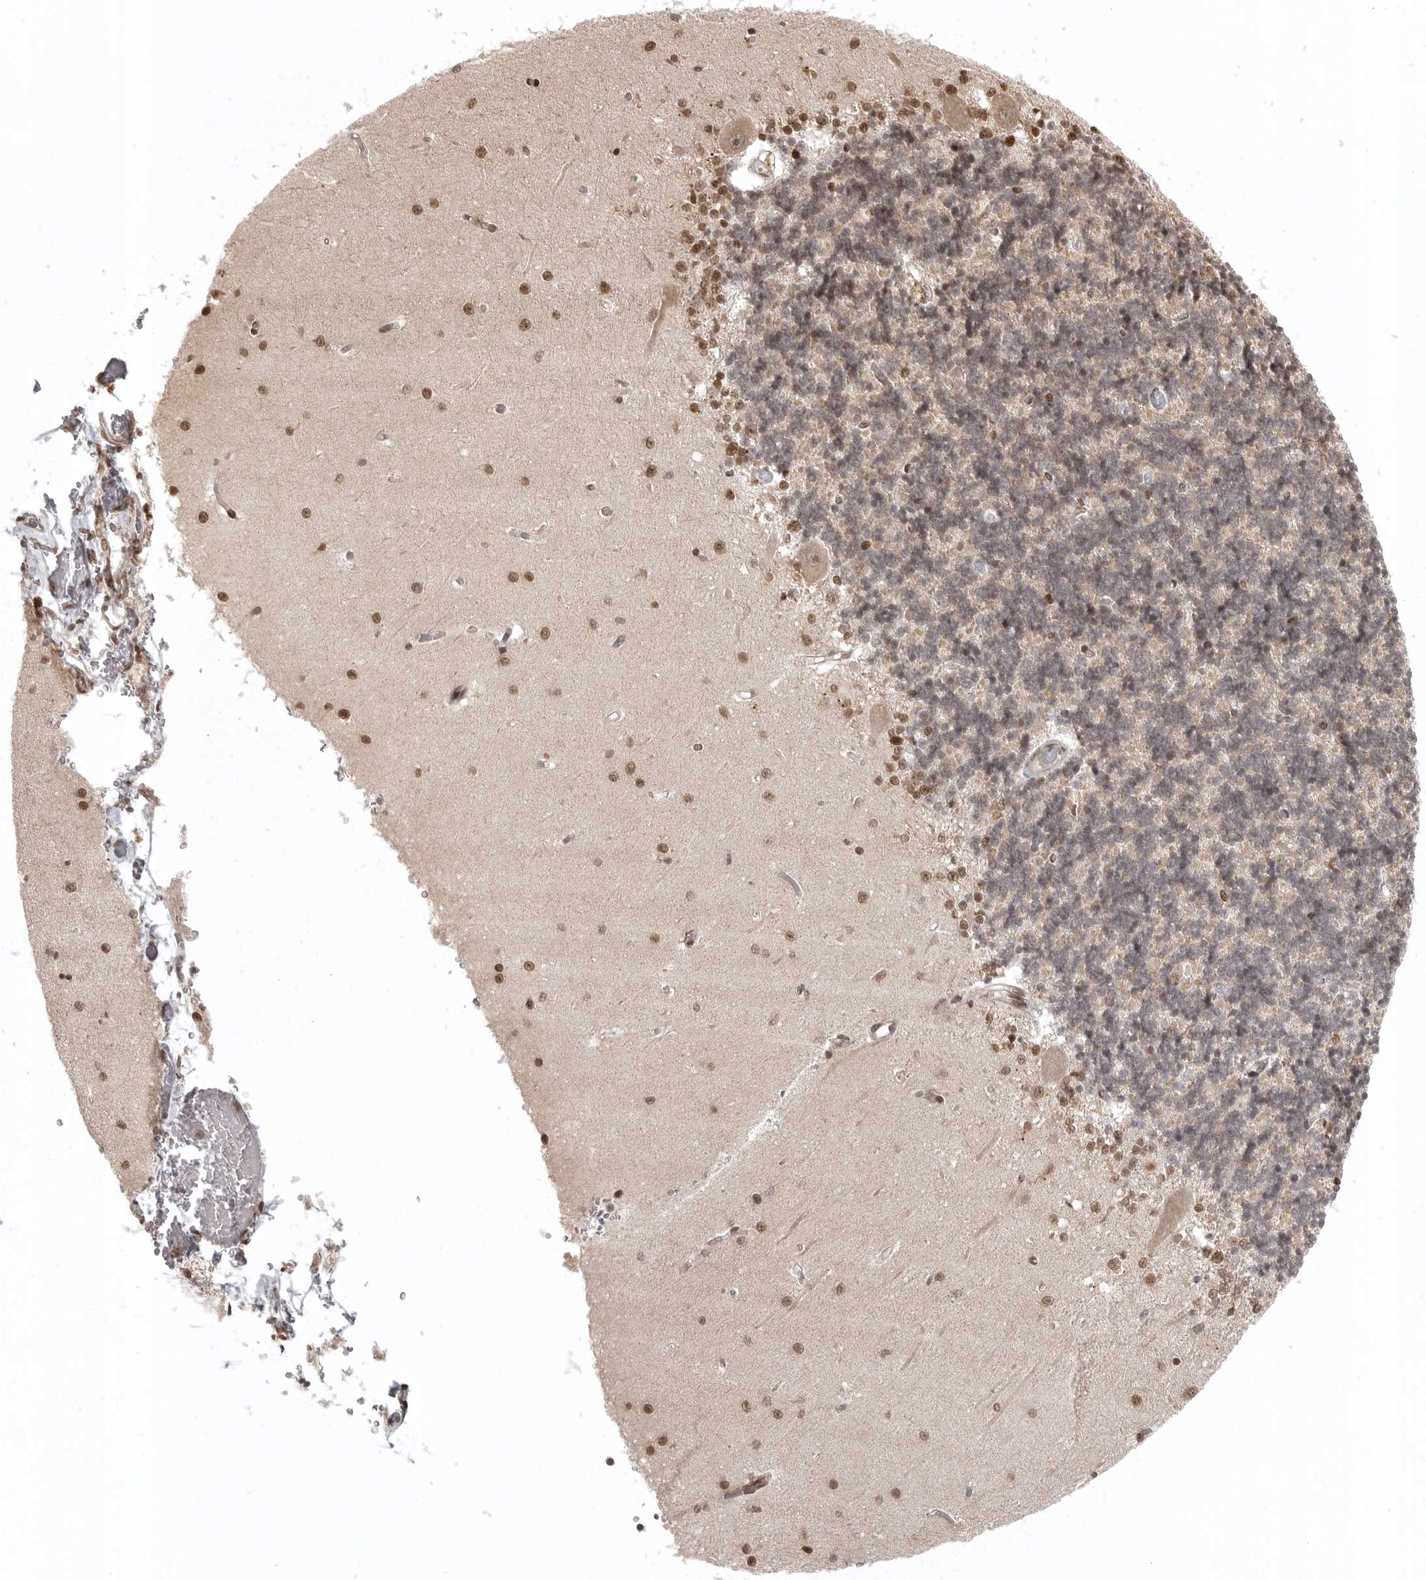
{"staining": {"intensity": "weak", "quantity": "25%-75%", "location": "cytoplasmic/membranous"}, "tissue": "cerebellum", "cell_type": "Cells in granular layer", "image_type": "normal", "snomed": [{"axis": "morphology", "description": "Normal tissue, NOS"}, {"axis": "topography", "description": "Cerebellum"}], "caption": "The image exhibits immunohistochemical staining of normal cerebellum. There is weak cytoplasmic/membranous staining is appreciated in about 25%-75% of cells in granular layer. Immunohistochemistry (ihc) stains the protein of interest in brown and the nuclei are stained blue.", "gene": "ISG20L2", "patient": {"sex": "male", "age": 37}}